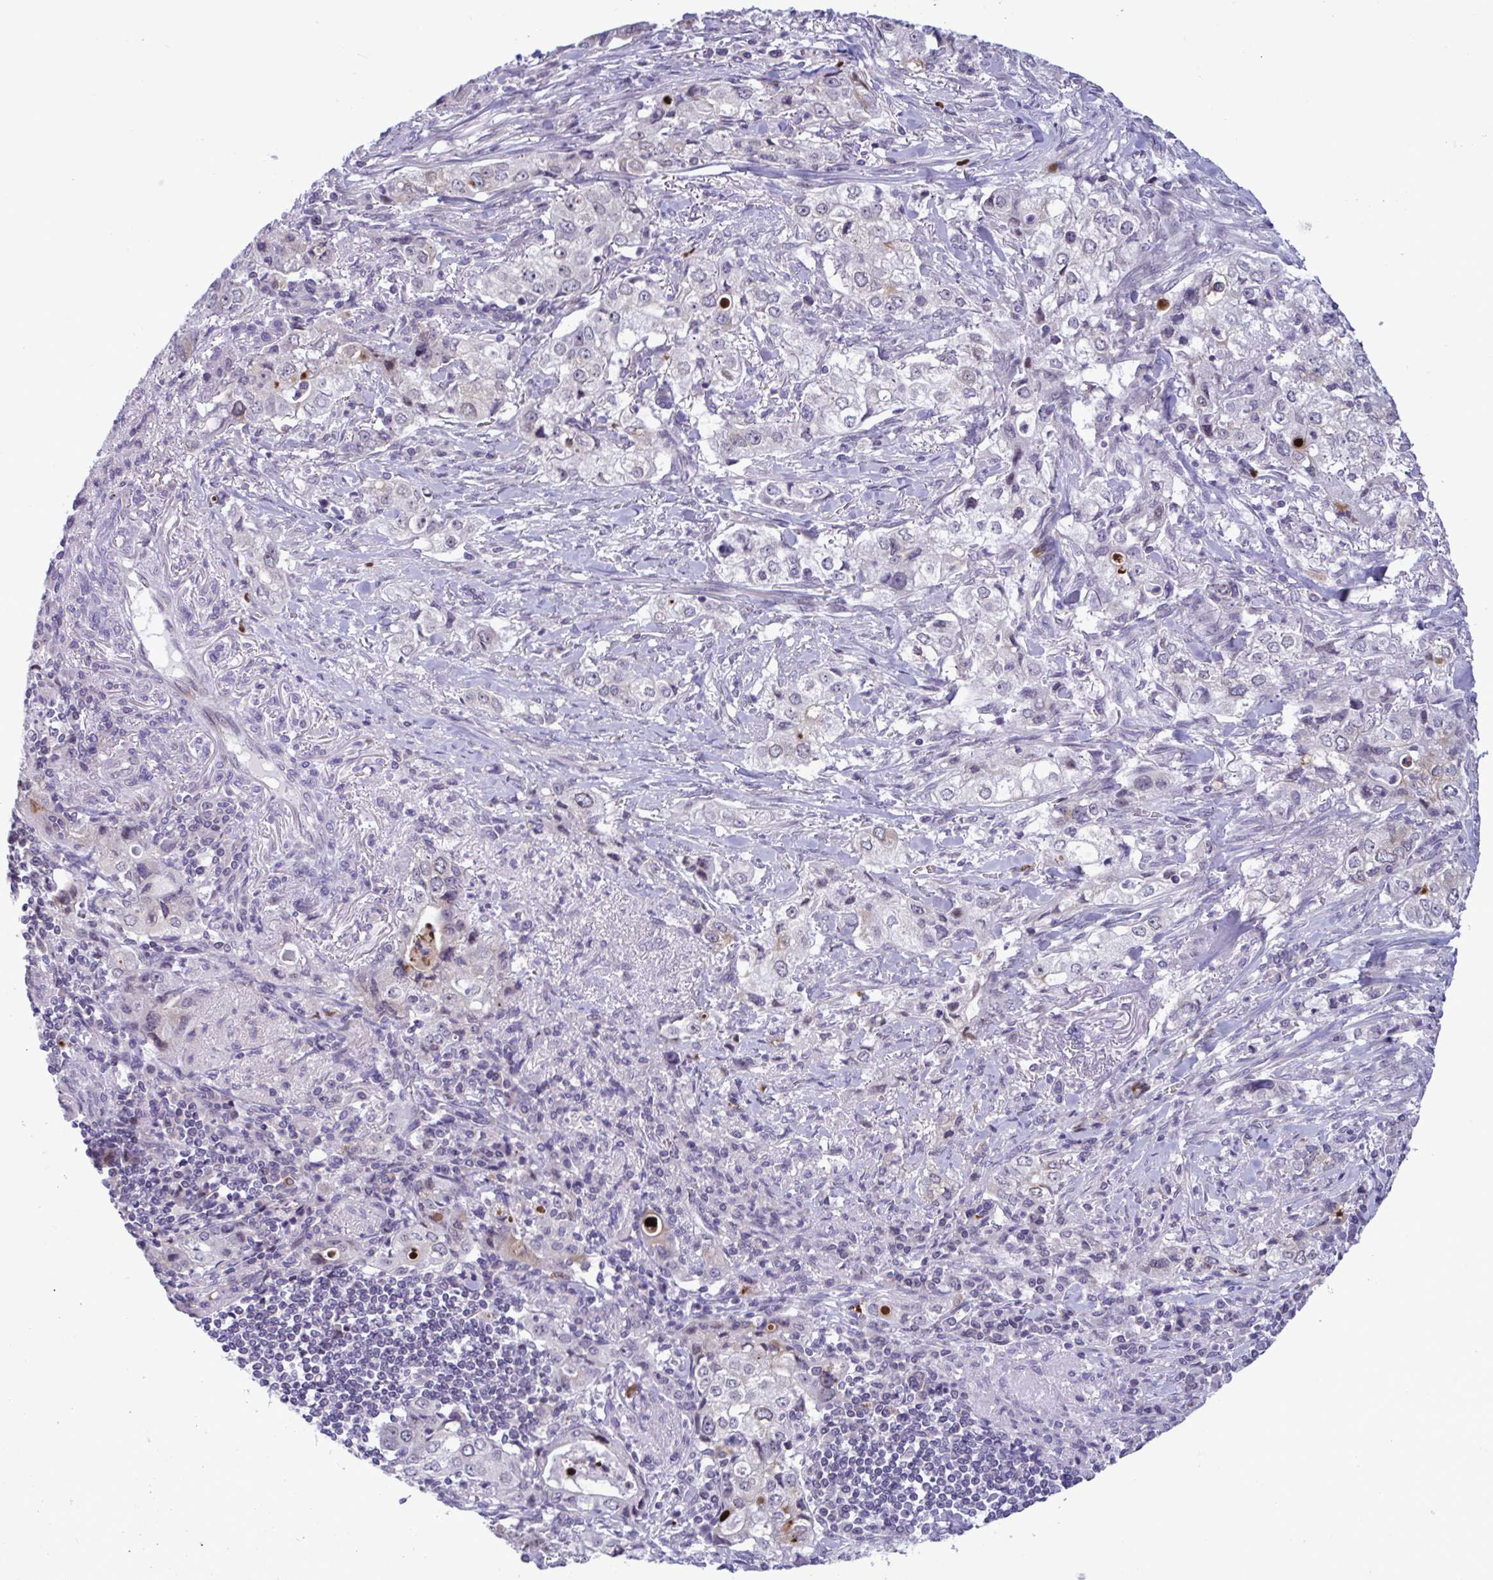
{"staining": {"intensity": "moderate", "quantity": "<25%", "location": "cytoplasmic/membranous"}, "tissue": "stomach cancer", "cell_type": "Tumor cells", "image_type": "cancer", "snomed": [{"axis": "morphology", "description": "Adenocarcinoma, NOS"}, {"axis": "topography", "description": "Stomach, upper"}], "caption": "Protein analysis of stomach cancer tissue shows moderate cytoplasmic/membranous positivity in about <25% of tumor cells.", "gene": "DOCK11", "patient": {"sex": "male", "age": 75}}